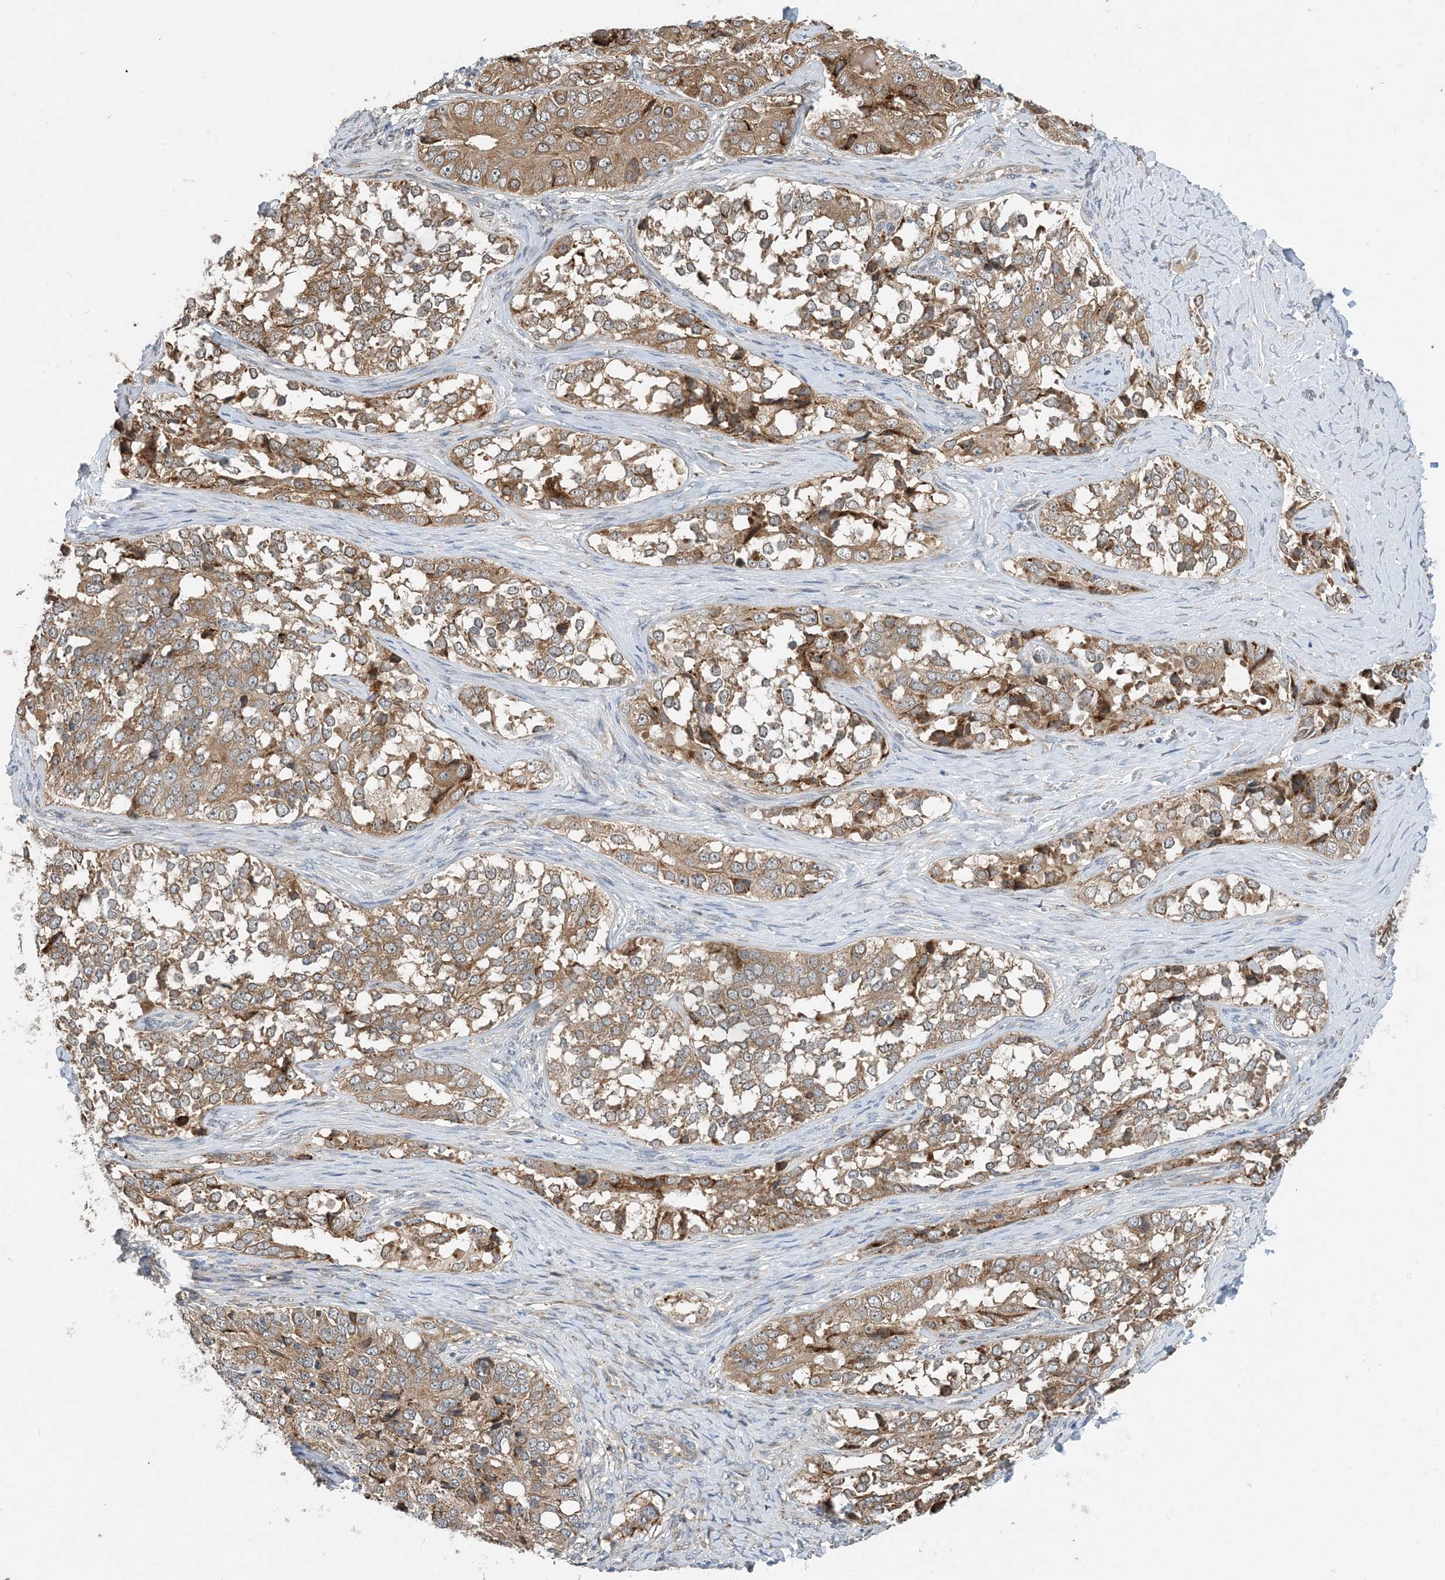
{"staining": {"intensity": "moderate", "quantity": ">75%", "location": "cytoplasmic/membranous"}, "tissue": "ovarian cancer", "cell_type": "Tumor cells", "image_type": "cancer", "snomed": [{"axis": "morphology", "description": "Carcinoma, endometroid"}, {"axis": "topography", "description": "Ovary"}], "caption": "Ovarian endometroid carcinoma was stained to show a protein in brown. There is medium levels of moderate cytoplasmic/membranous expression in about >75% of tumor cells. (IHC, brightfield microscopy, high magnification).", "gene": "PHOSPHO2", "patient": {"sex": "female", "age": 51}}